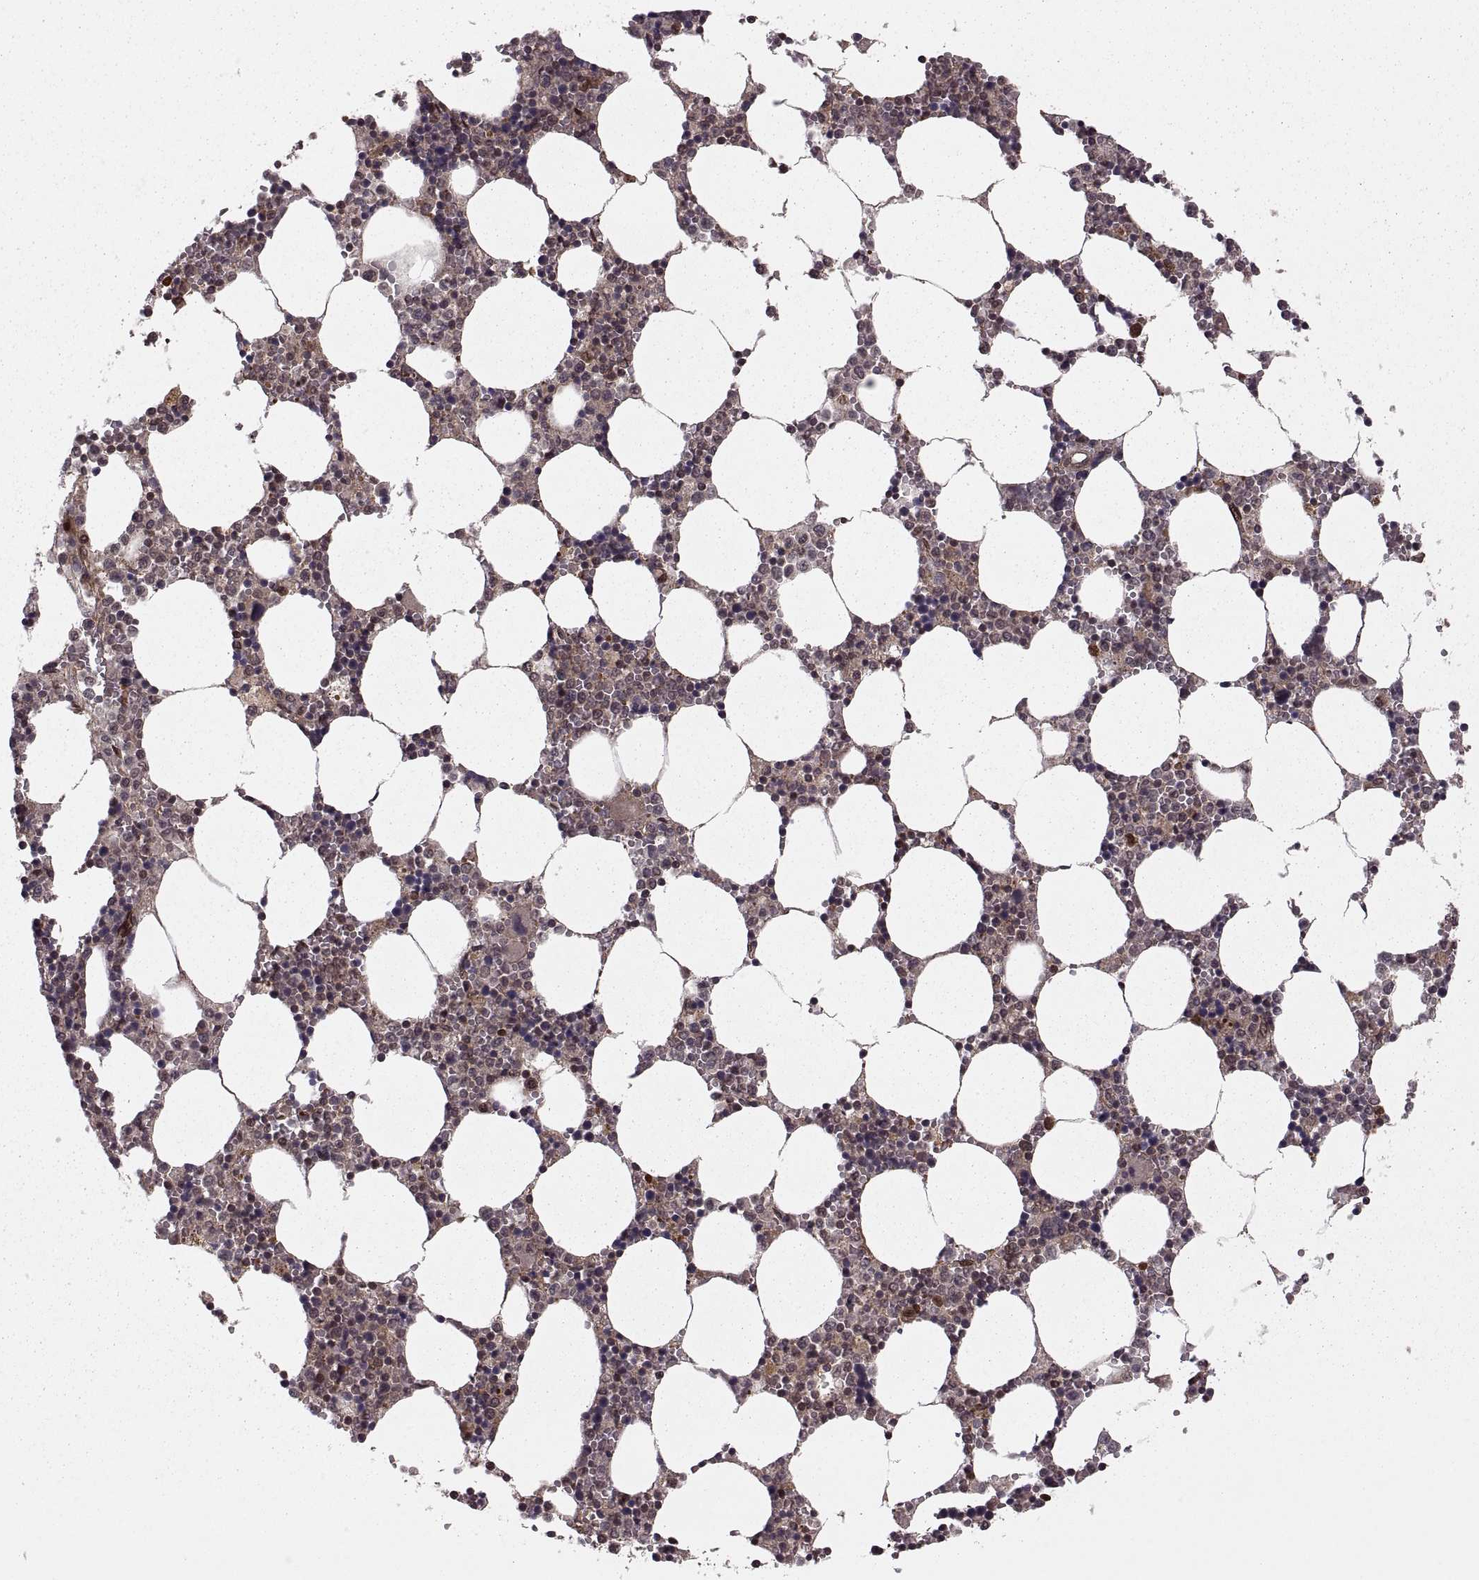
{"staining": {"intensity": "moderate", "quantity": "<25%", "location": "cytoplasmic/membranous,nuclear"}, "tissue": "bone marrow", "cell_type": "Hematopoietic cells", "image_type": "normal", "snomed": [{"axis": "morphology", "description": "Normal tissue, NOS"}, {"axis": "topography", "description": "Bone marrow"}], "caption": "DAB immunohistochemical staining of benign human bone marrow displays moderate cytoplasmic/membranous,nuclear protein expression in approximately <25% of hematopoietic cells.", "gene": "DEDD", "patient": {"sex": "female", "age": 64}}